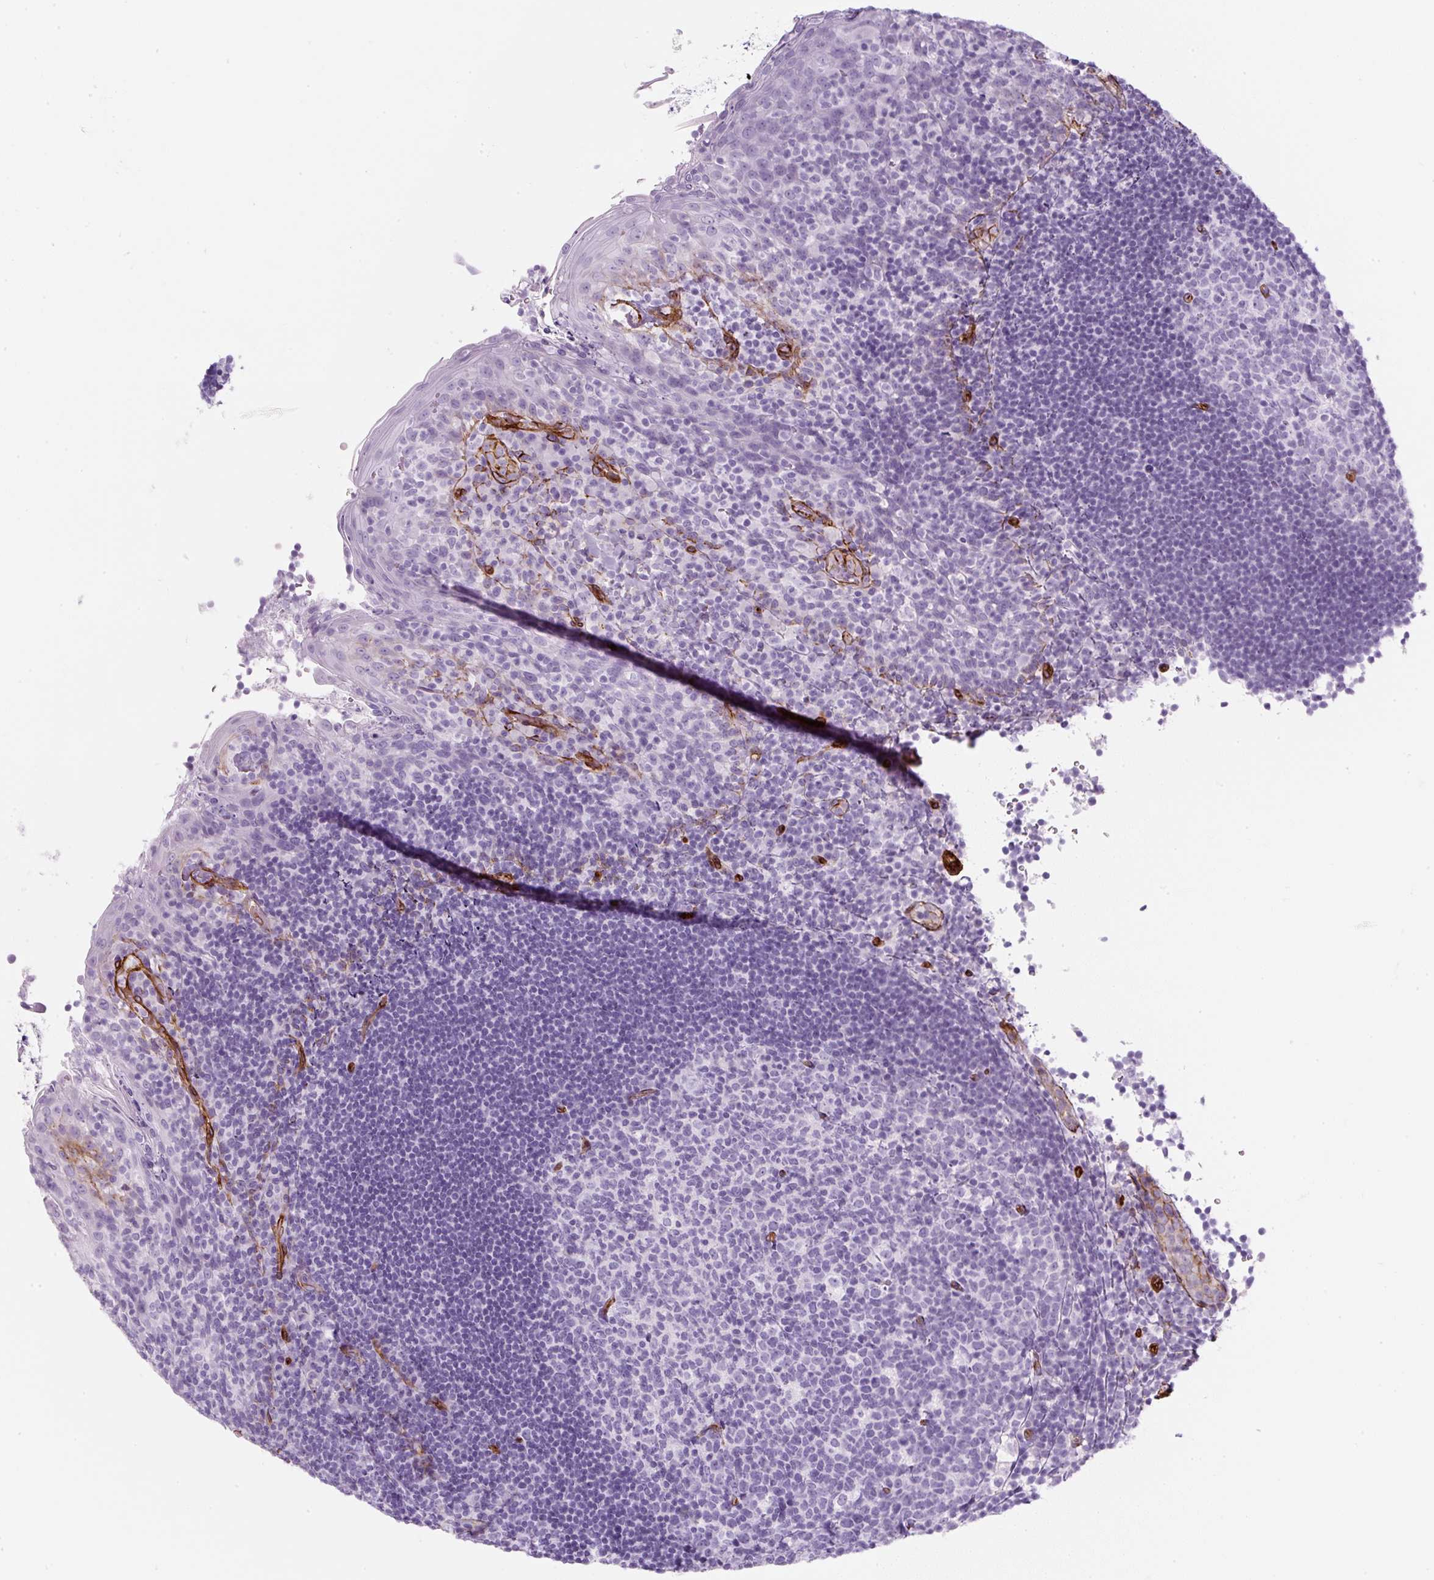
{"staining": {"intensity": "negative", "quantity": "none", "location": "none"}, "tissue": "tonsil", "cell_type": "Germinal center cells", "image_type": "normal", "snomed": [{"axis": "morphology", "description": "Normal tissue, NOS"}, {"axis": "topography", "description": "Tonsil"}], "caption": "High power microscopy histopathology image of an IHC photomicrograph of normal tonsil, revealing no significant staining in germinal center cells.", "gene": "CAVIN3", "patient": {"sex": "female", "age": 10}}